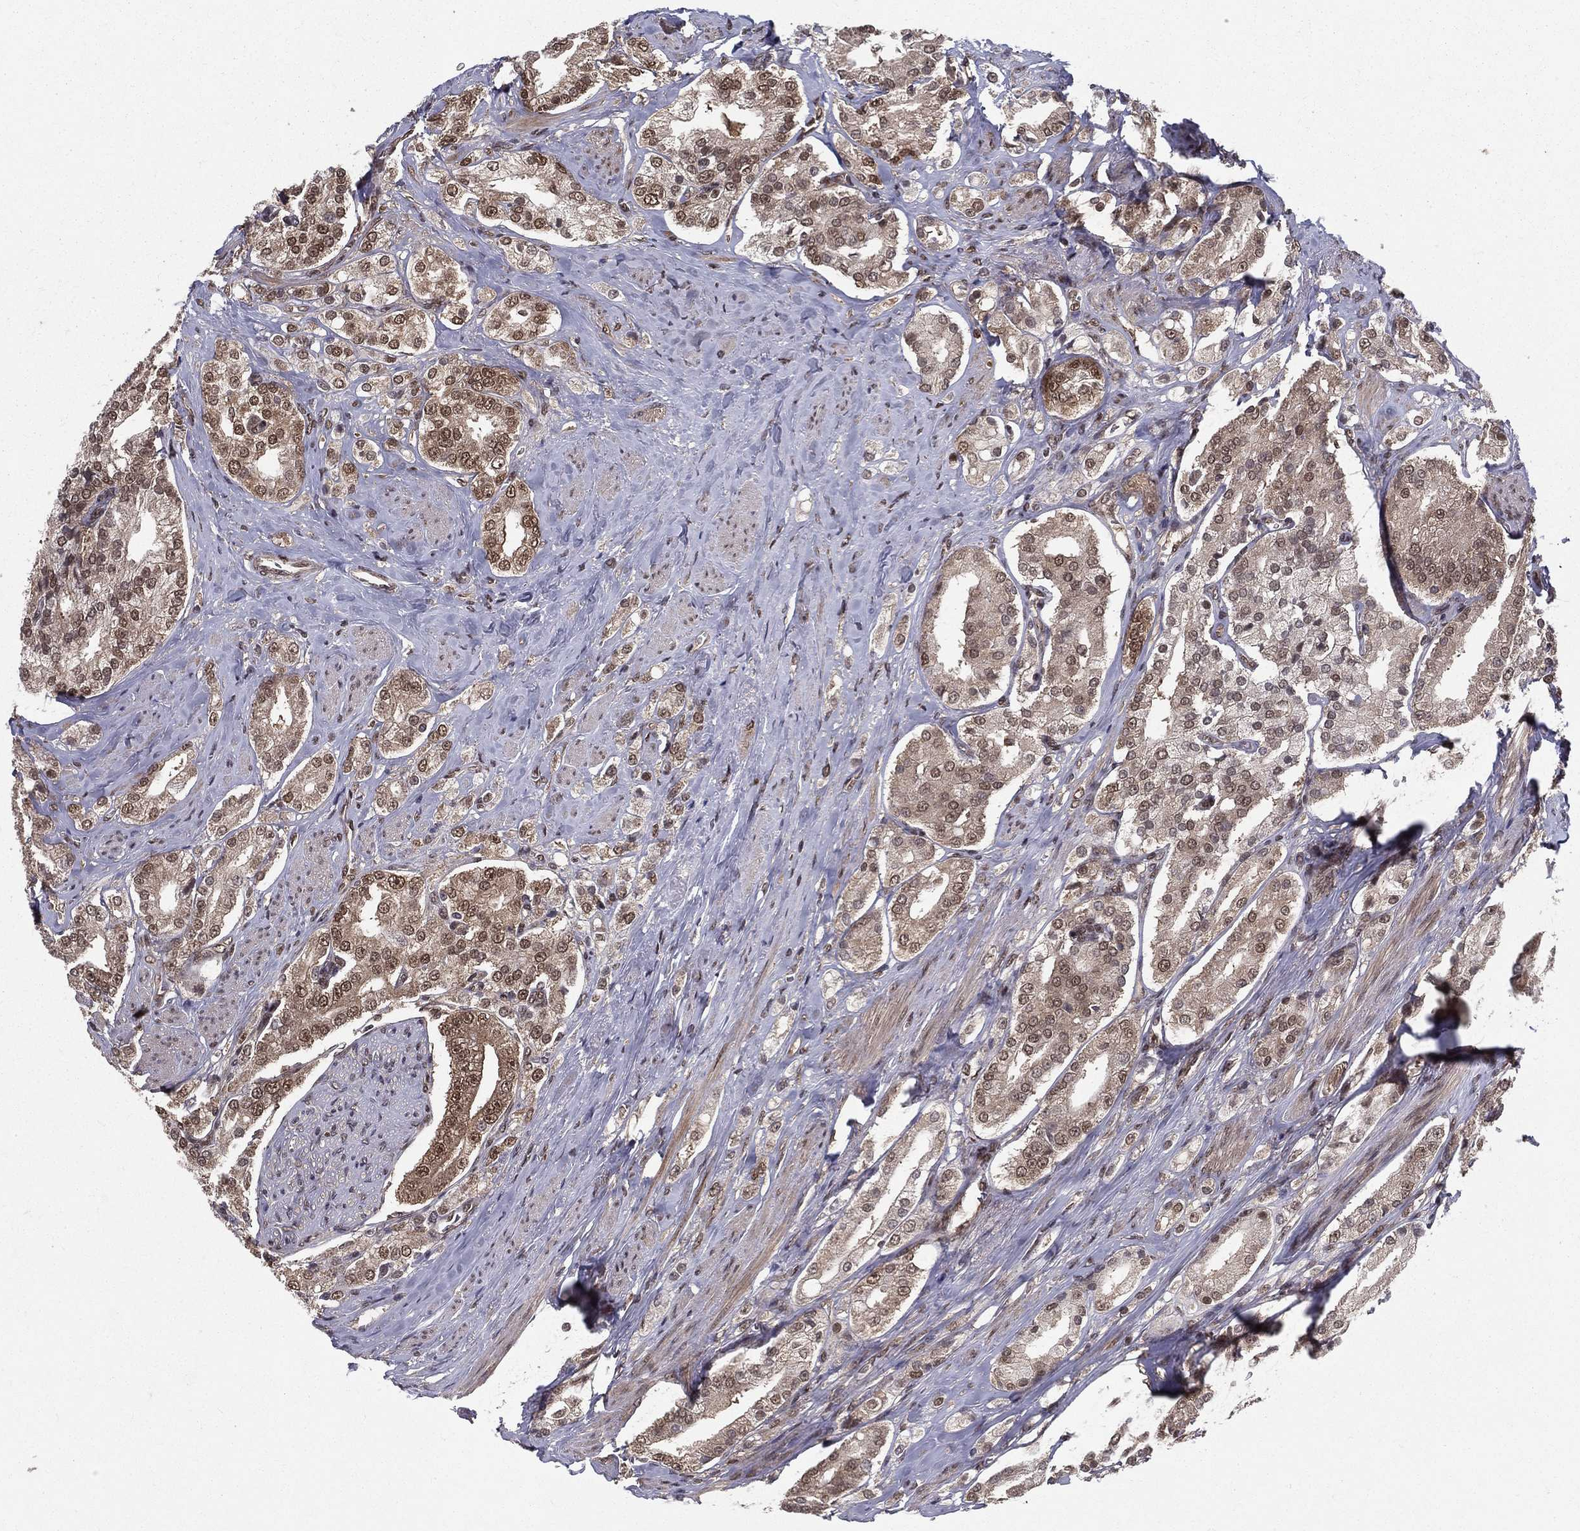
{"staining": {"intensity": "moderate", "quantity": "25%-75%", "location": "cytoplasmic/membranous,nuclear"}, "tissue": "prostate cancer", "cell_type": "Tumor cells", "image_type": "cancer", "snomed": [{"axis": "morphology", "description": "Adenocarcinoma, NOS"}, {"axis": "topography", "description": "Prostate and seminal vesicle, NOS"}, {"axis": "topography", "description": "Prostate"}], "caption": "This image displays immunohistochemistry staining of prostate adenocarcinoma, with medium moderate cytoplasmic/membranous and nuclear positivity in approximately 25%-75% of tumor cells.", "gene": "CARM1", "patient": {"sex": "male", "age": 67}}